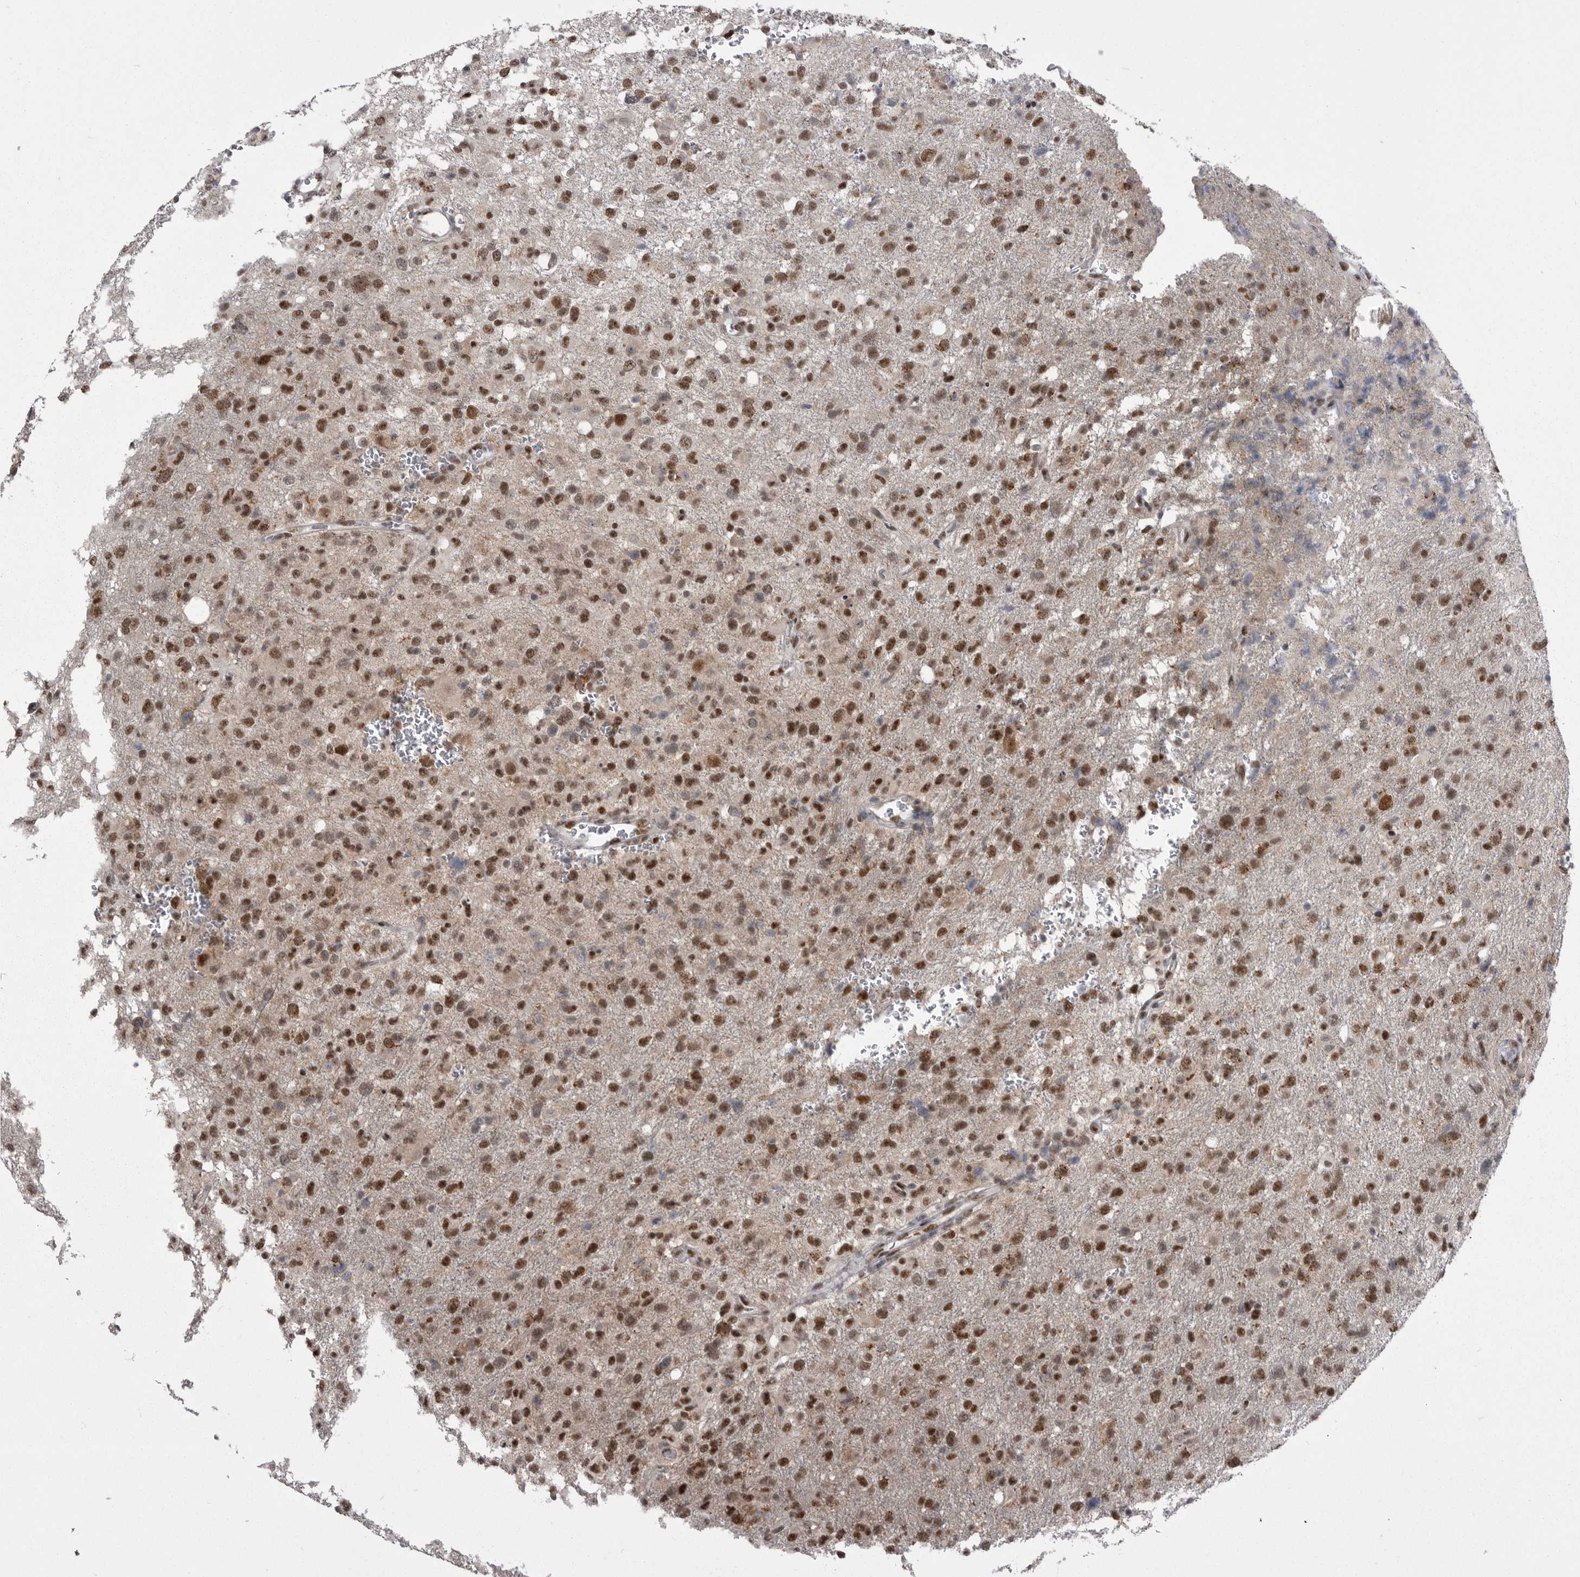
{"staining": {"intensity": "moderate", "quantity": ">75%", "location": "nuclear"}, "tissue": "glioma", "cell_type": "Tumor cells", "image_type": "cancer", "snomed": [{"axis": "morphology", "description": "Glioma, malignant, High grade"}, {"axis": "topography", "description": "Brain"}], "caption": "Protein positivity by immunohistochemistry (IHC) shows moderate nuclear expression in about >75% of tumor cells in glioma.", "gene": "MEPCE", "patient": {"sex": "female", "age": 57}}